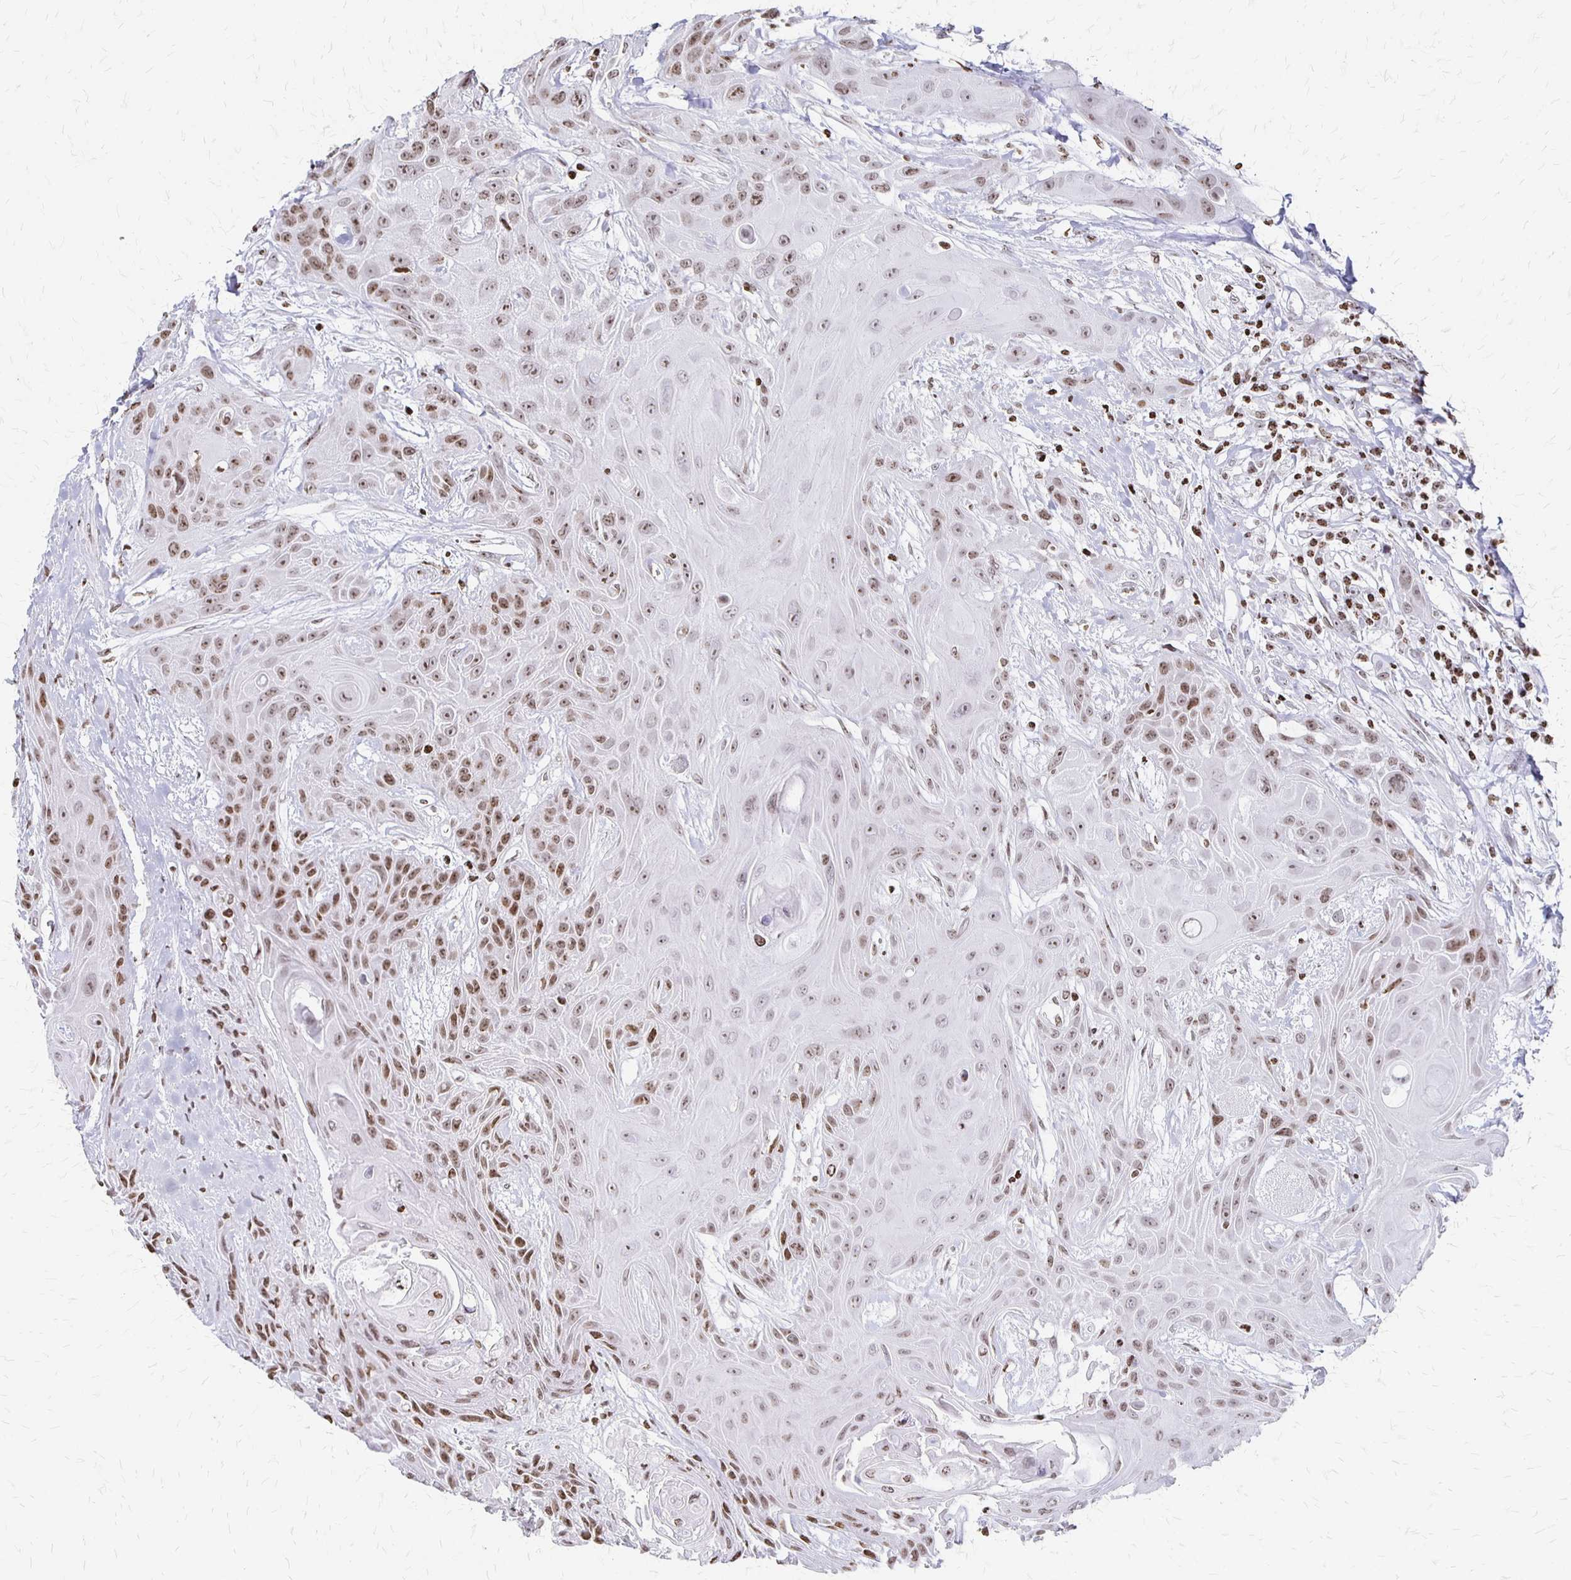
{"staining": {"intensity": "moderate", "quantity": "25%-75%", "location": "nuclear"}, "tissue": "head and neck cancer", "cell_type": "Tumor cells", "image_type": "cancer", "snomed": [{"axis": "morphology", "description": "Squamous cell carcinoma, NOS"}, {"axis": "topography", "description": "Head-Neck"}], "caption": "Protein staining displays moderate nuclear expression in approximately 25%-75% of tumor cells in head and neck cancer.", "gene": "ZNF280C", "patient": {"sex": "female", "age": 73}}